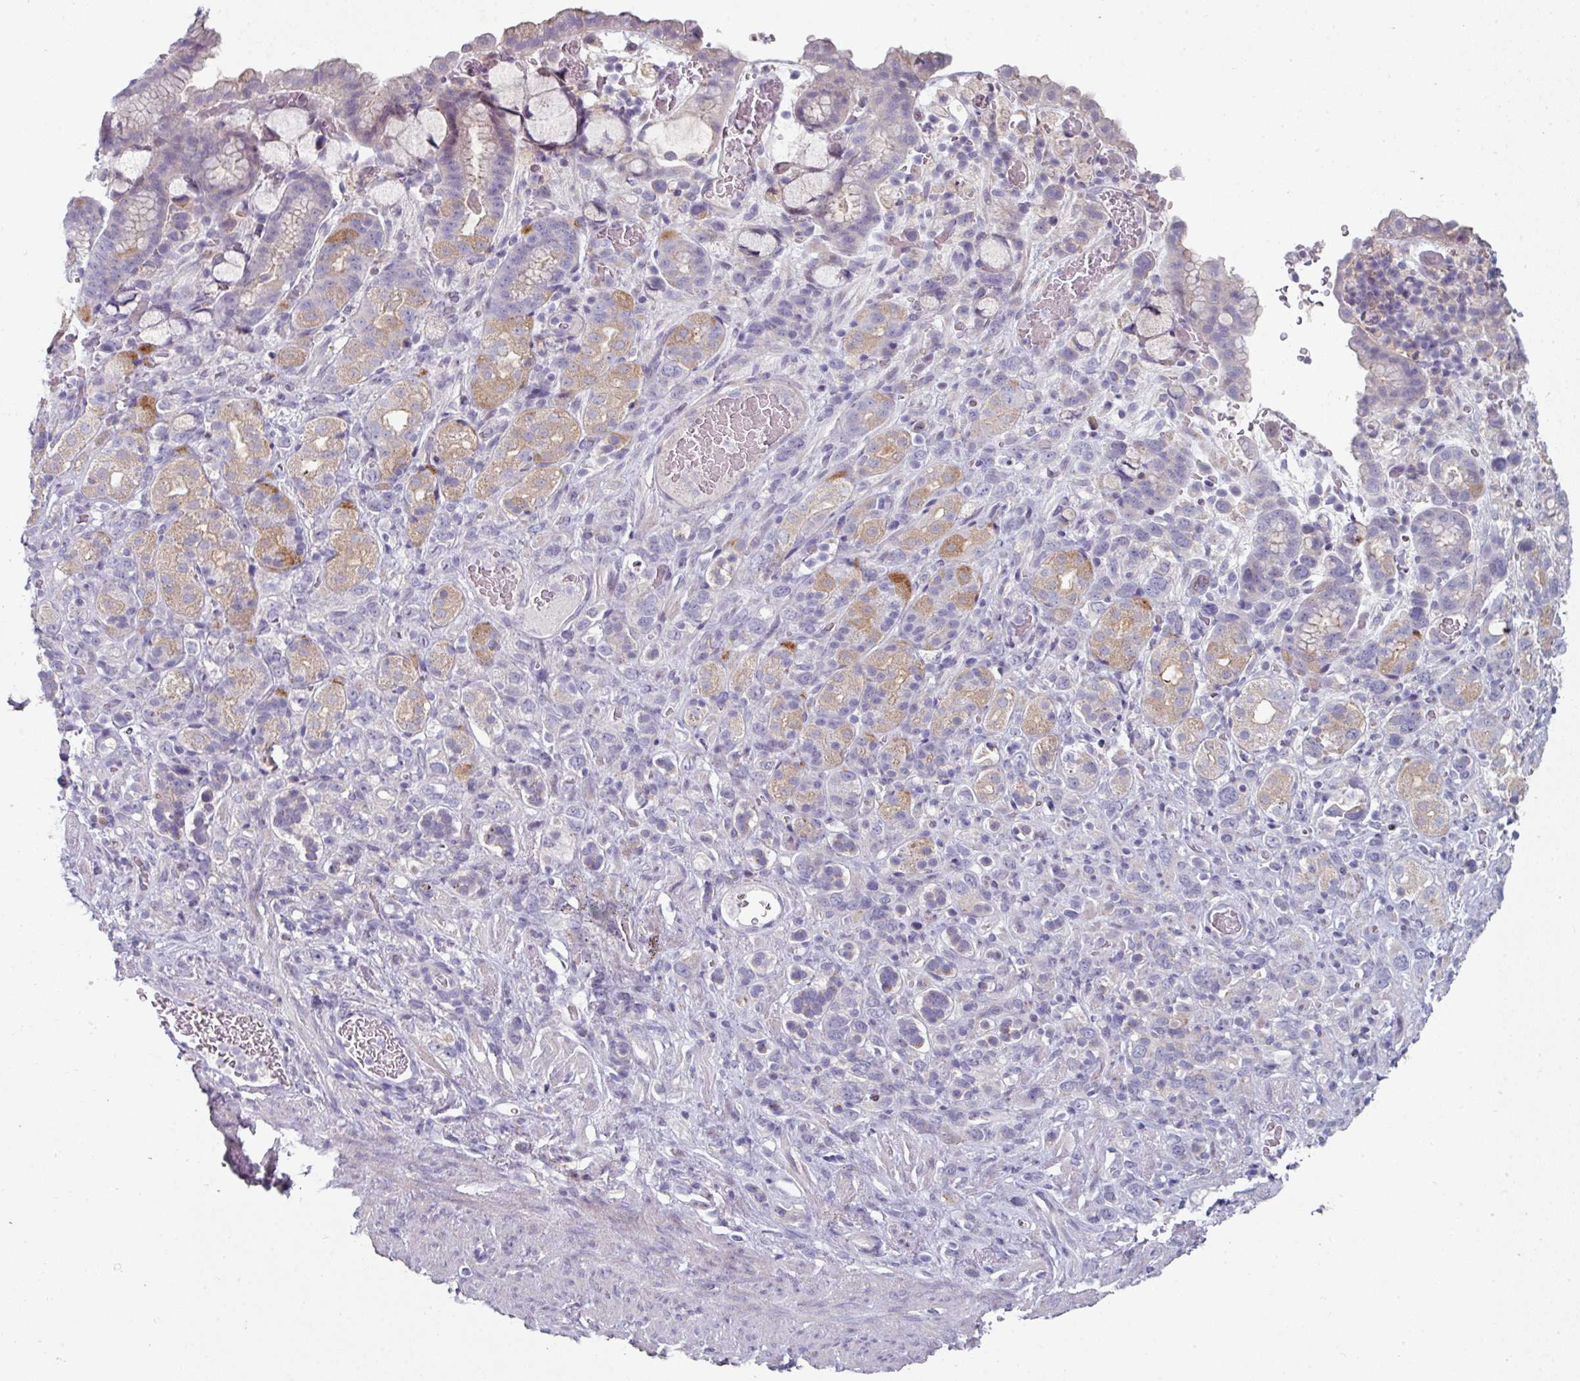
{"staining": {"intensity": "moderate", "quantity": "<25%", "location": "cytoplasmic/membranous"}, "tissue": "stomach cancer", "cell_type": "Tumor cells", "image_type": "cancer", "snomed": [{"axis": "morphology", "description": "Adenocarcinoma, NOS"}, {"axis": "topography", "description": "Stomach"}], "caption": "Immunohistochemical staining of stomach adenocarcinoma demonstrates low levels of moderate cytoplasmic/membranous positivity in about <25% of tumor cells.", "gene": "WSB2", "patient": {"sex": "female", "age": 65}}